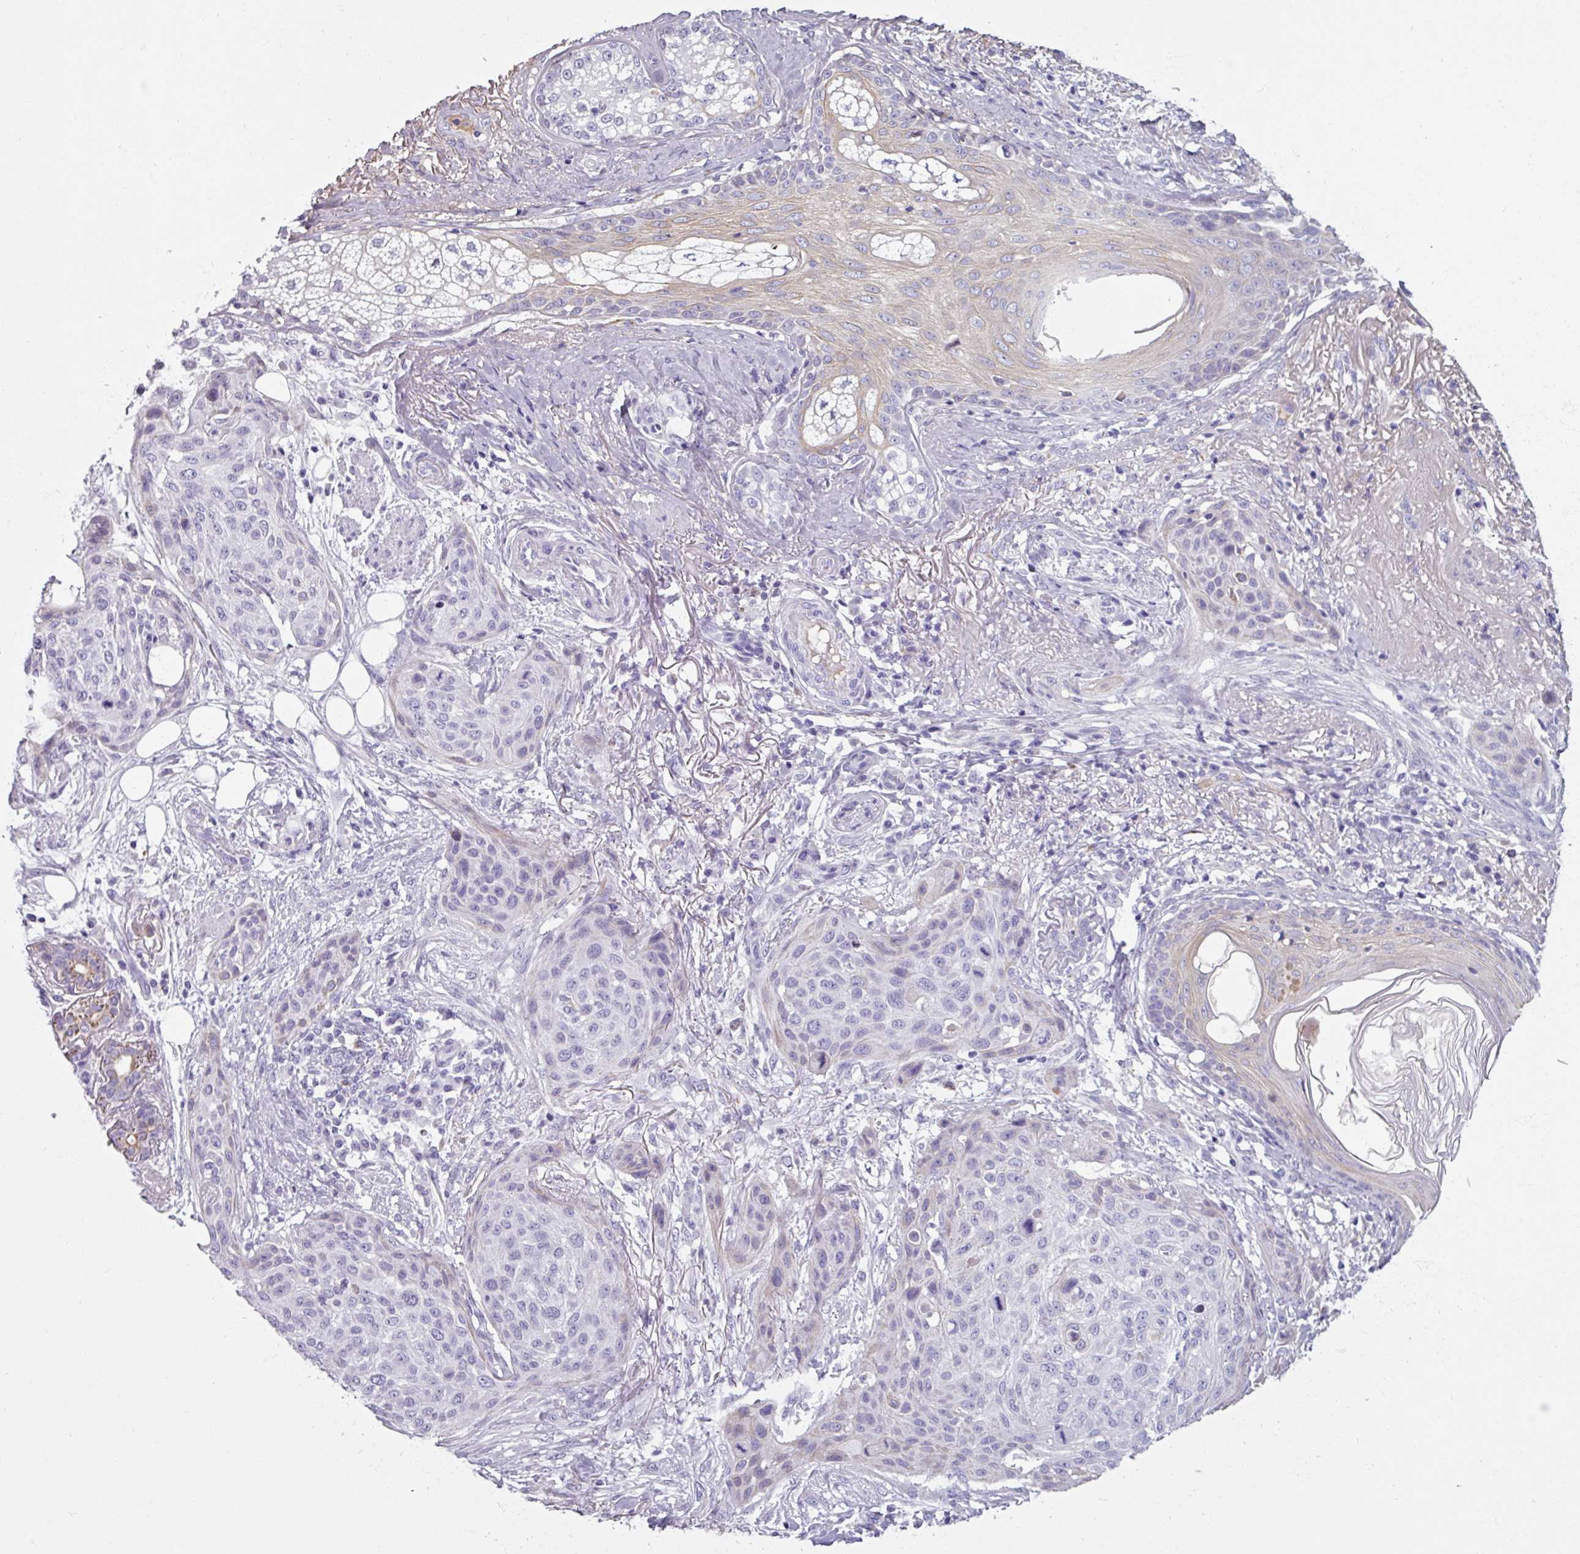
{"staining": {"intensity": "negative", "quantity": "none", "location": "none"}, "tissue": "skin cancer", "cell_type": "Tumor cells", "image_type": "cancer", "snomed": [{"axis": "morphology", "description": "Squamous cell carcinoma, NOS"}, {"axis": "topography", "description": "Skin"}], "caption": "High magnification brightfield microscopy of skin cancer stained with DAB (3,3'-diaminobenzidine) (brown) and counterstained with hematoxylin (blue): tumor cells show no significant staining.", "gene": "SPESP1", "patient": {"sex": "female", "age": 87}}